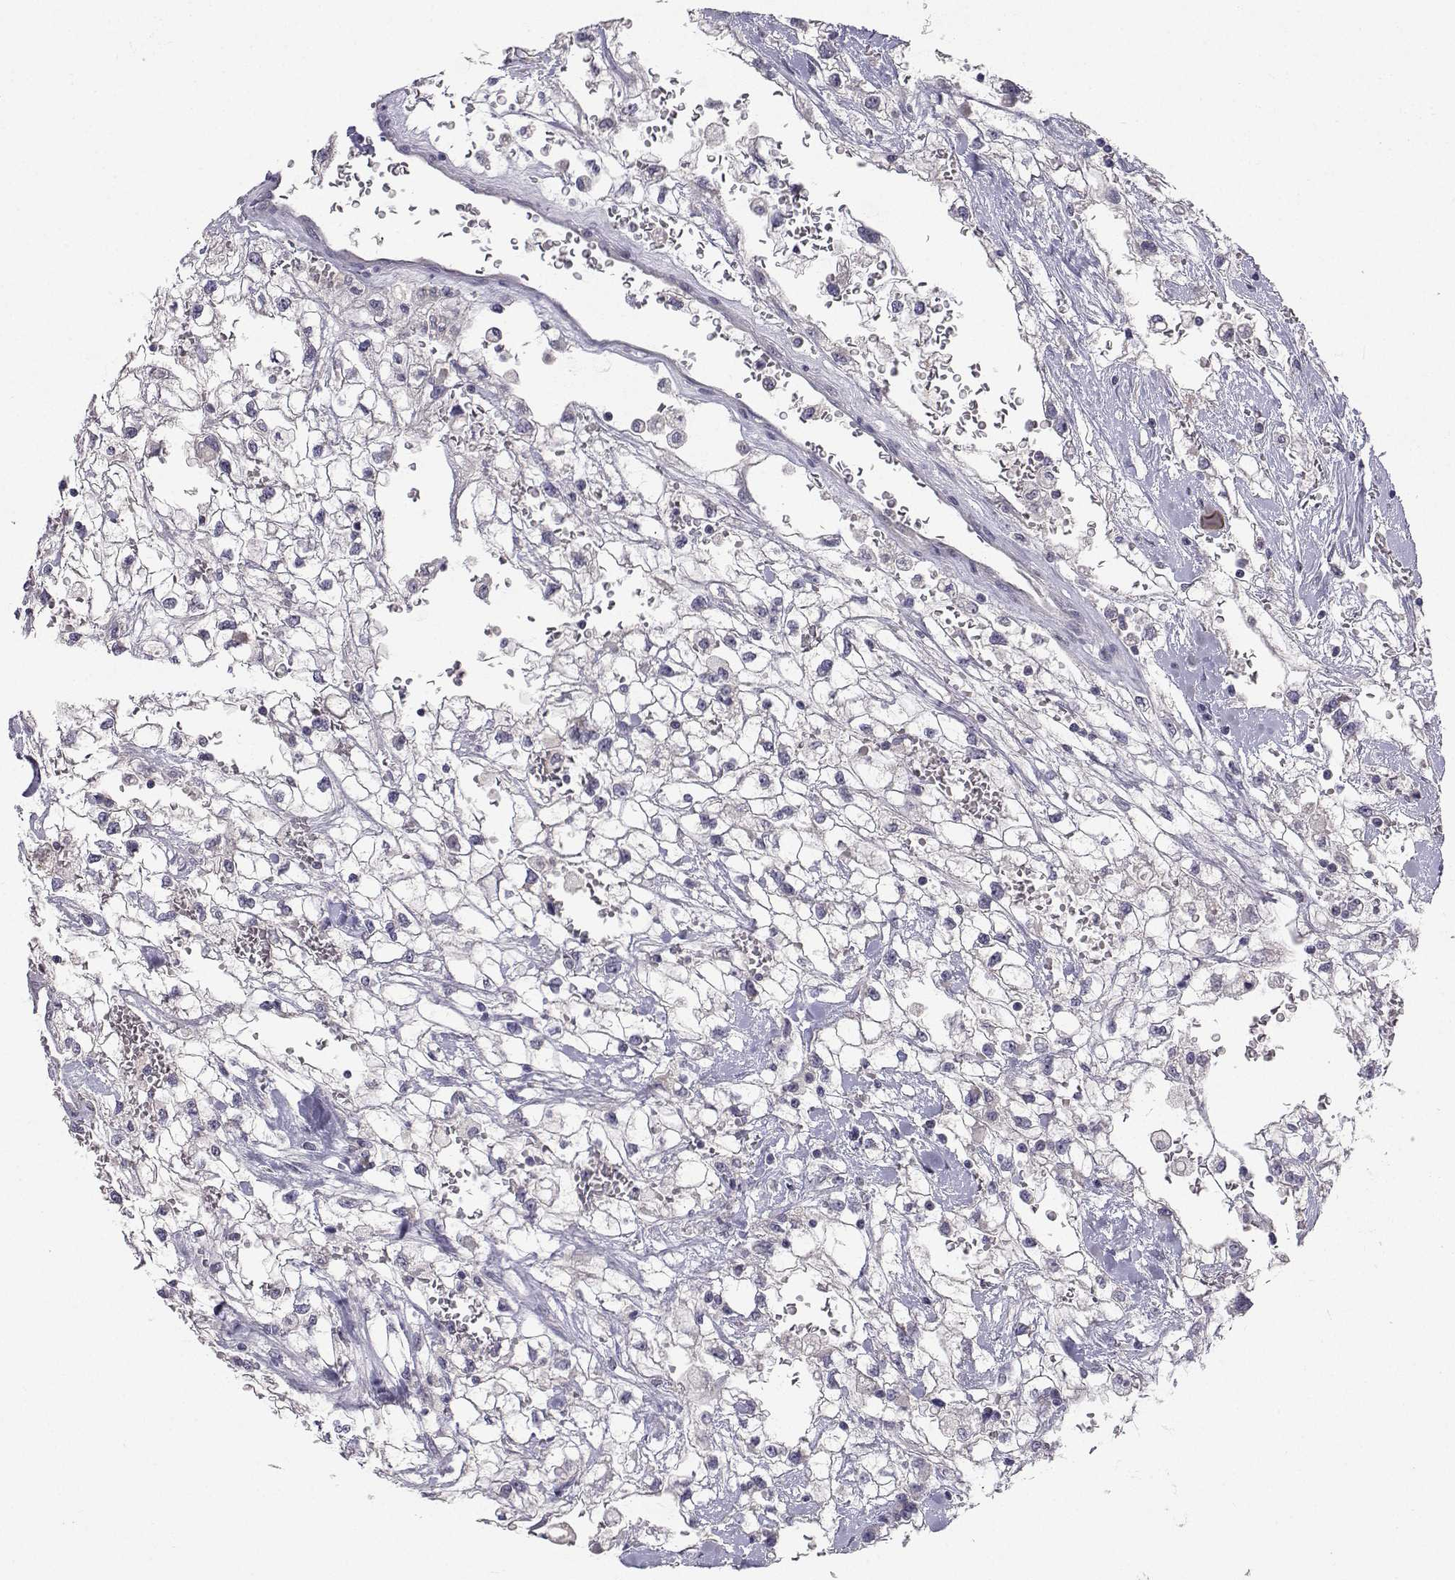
{"staining": {"intensity": "negative", "quantity": "none", "location": "none"}, "tissue": "renal cancer", "cell_type": "Tumor cells", "image_type": "cancer", "snomed": [{"axis": "morphology", "description": "Adenocarcinoma, NOS"}, {"axis": "topography", "description": "Kidney"}], "caption": "There is no significant staining in tumor cells of renal cancer.", "gene": "SLC6A3", "patient": {"sex": "male", "age": 59}}